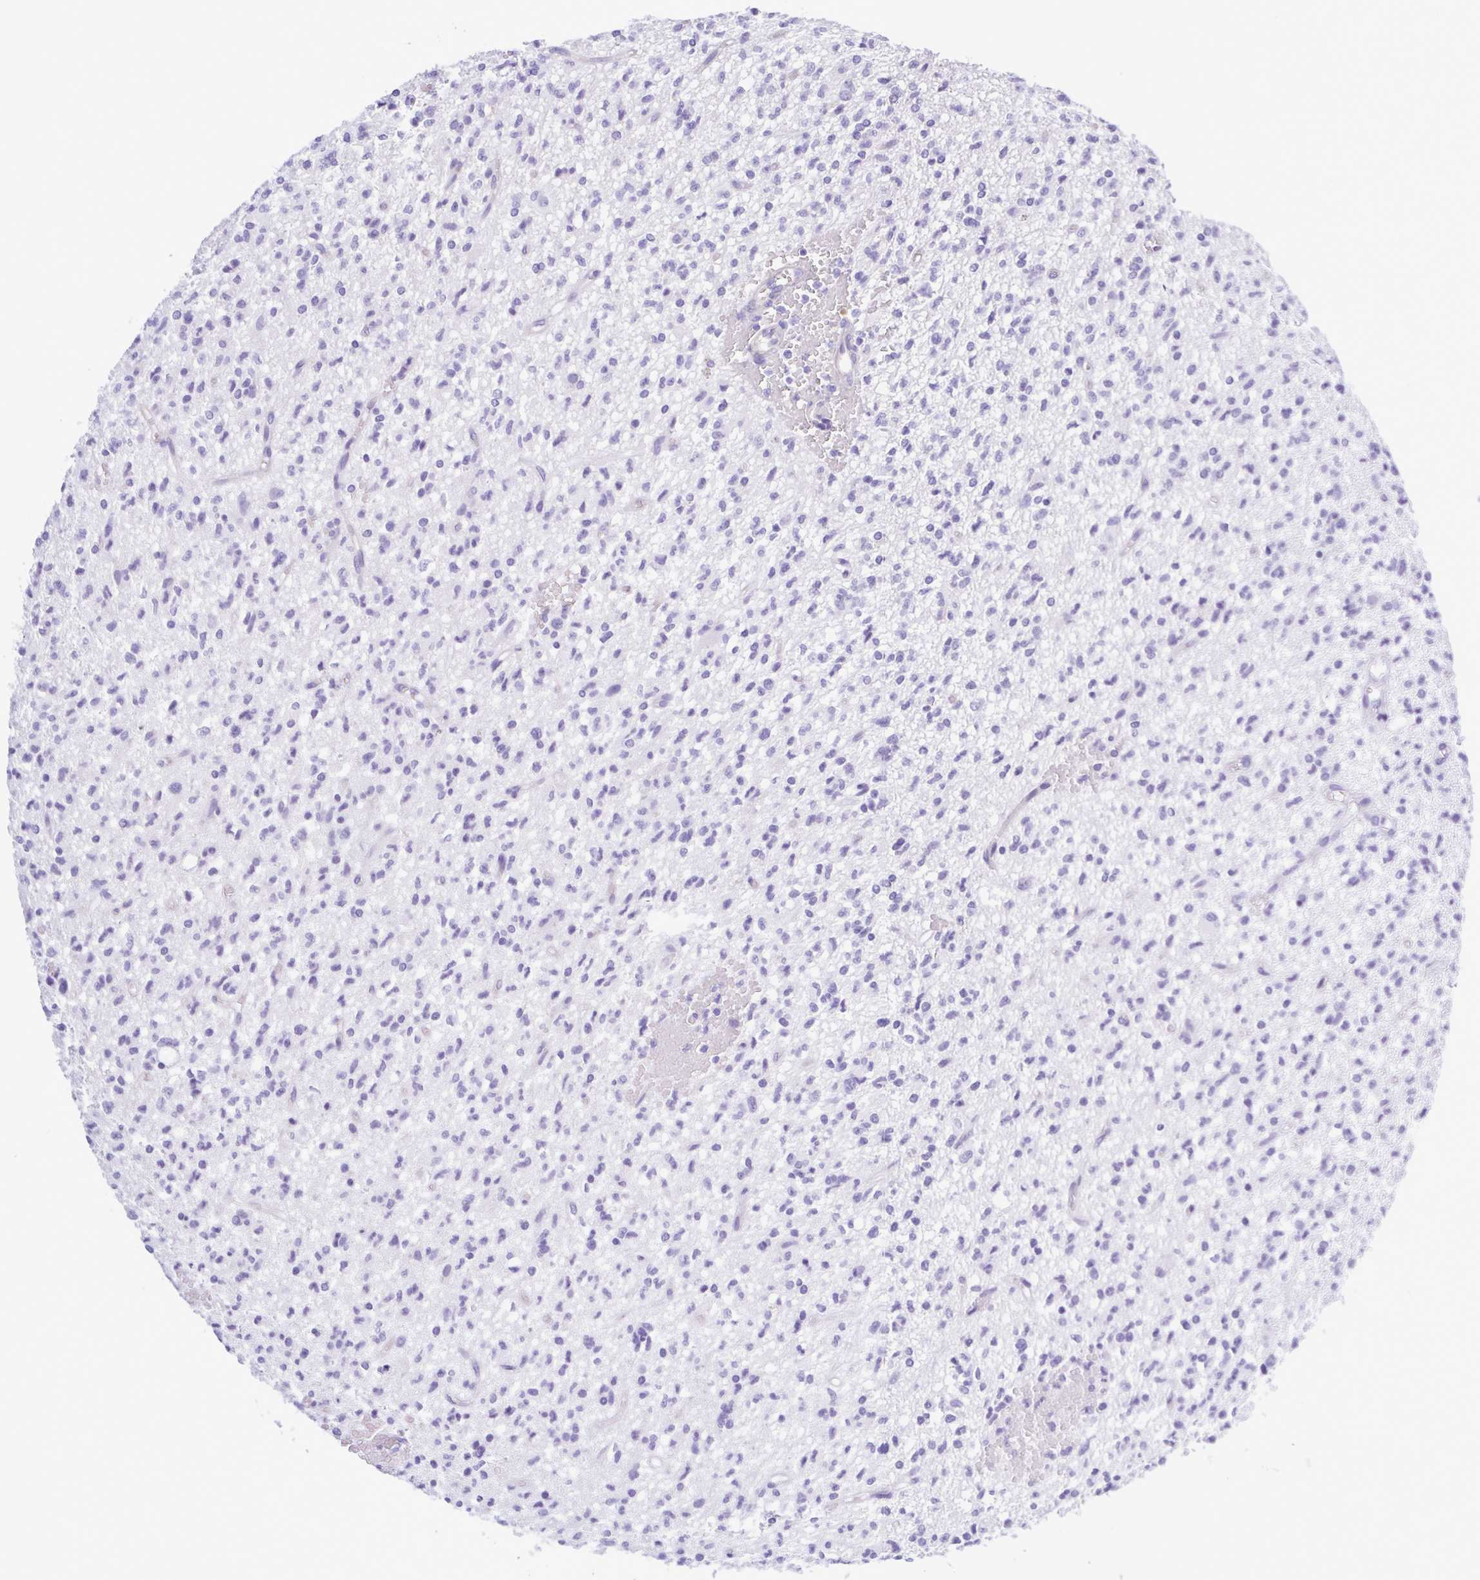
{"staining": {"intensity": "negative", "quantity": "none", "location": "none"}, "tissue": "glioma", "cell_type": "Tumor cells", "image_type": "cancer", "snomed": [{"axis": "morphology", "description": "Glioma, malignant, Low grade"}, {"axis": "topography", "description": "Brain"}], "caption": "DAB immunohistochemical staining of human glioma reveals no significant expression in tumor cells.", "gene": "CYP11A1", "patient": {"sex": "male", "age": 64}}